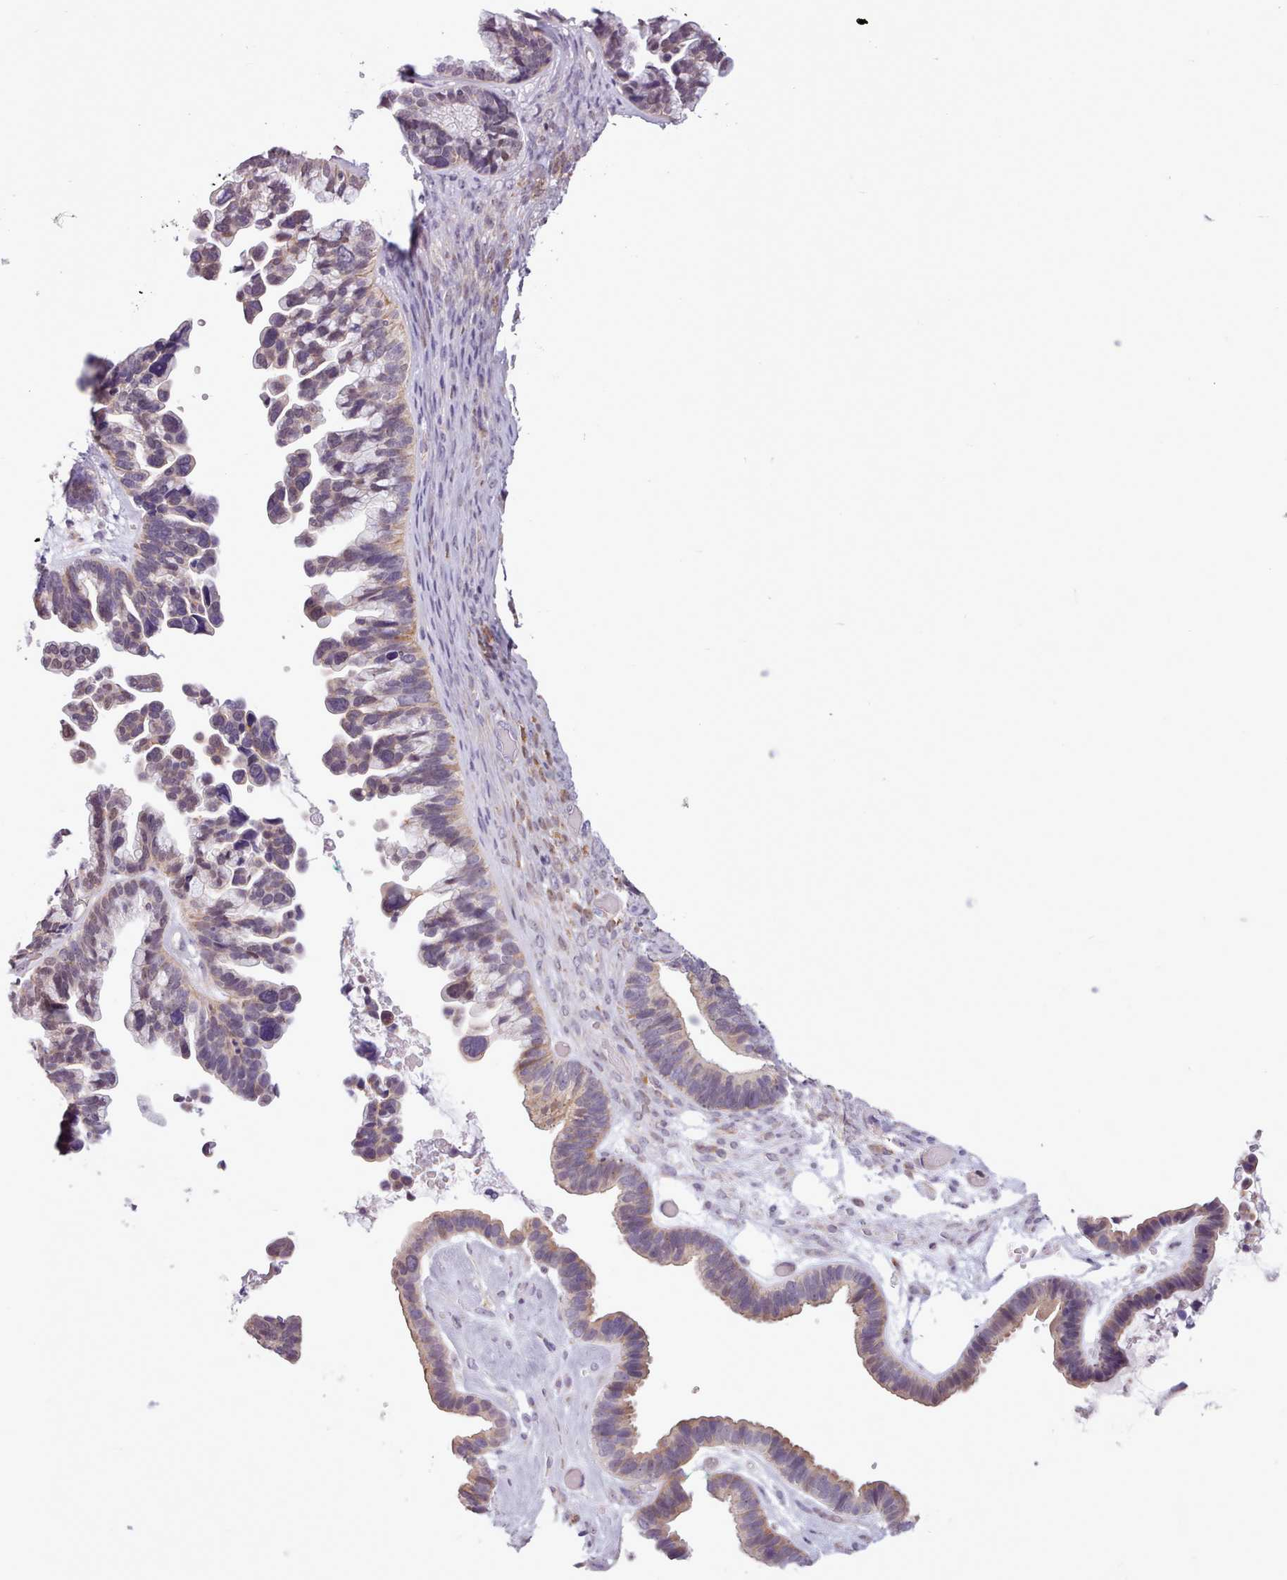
{"staining": {"intensity": "weak", "quantity": "25%-75%", "location": "cytoplasmic/membranous,nuclear"}, "tissue": "ovarian cancer", "cell_type": "Tumor cells", "image_type": "cancer", "snomed": [{"axis": "morphology", "description": "Cystadenocarcinoma, serous, NOS"}, {"axis": "topography", "description": "Ovary"}], "caption": "Immunohistochemistry (IHC) image of neoplastic tissue: human ovarian serous cystadenocarcinoma stained using immunohistochemistry demonstrates low levels of weak protein expression localized specifically in the cytoplasmic/membranous and nuclear of tumor cells, appearing as a cytoplasmic/membranous and nuclear brown color.", "gene": "SLURP1", "patient": {"sex": "female", "age": 56}}